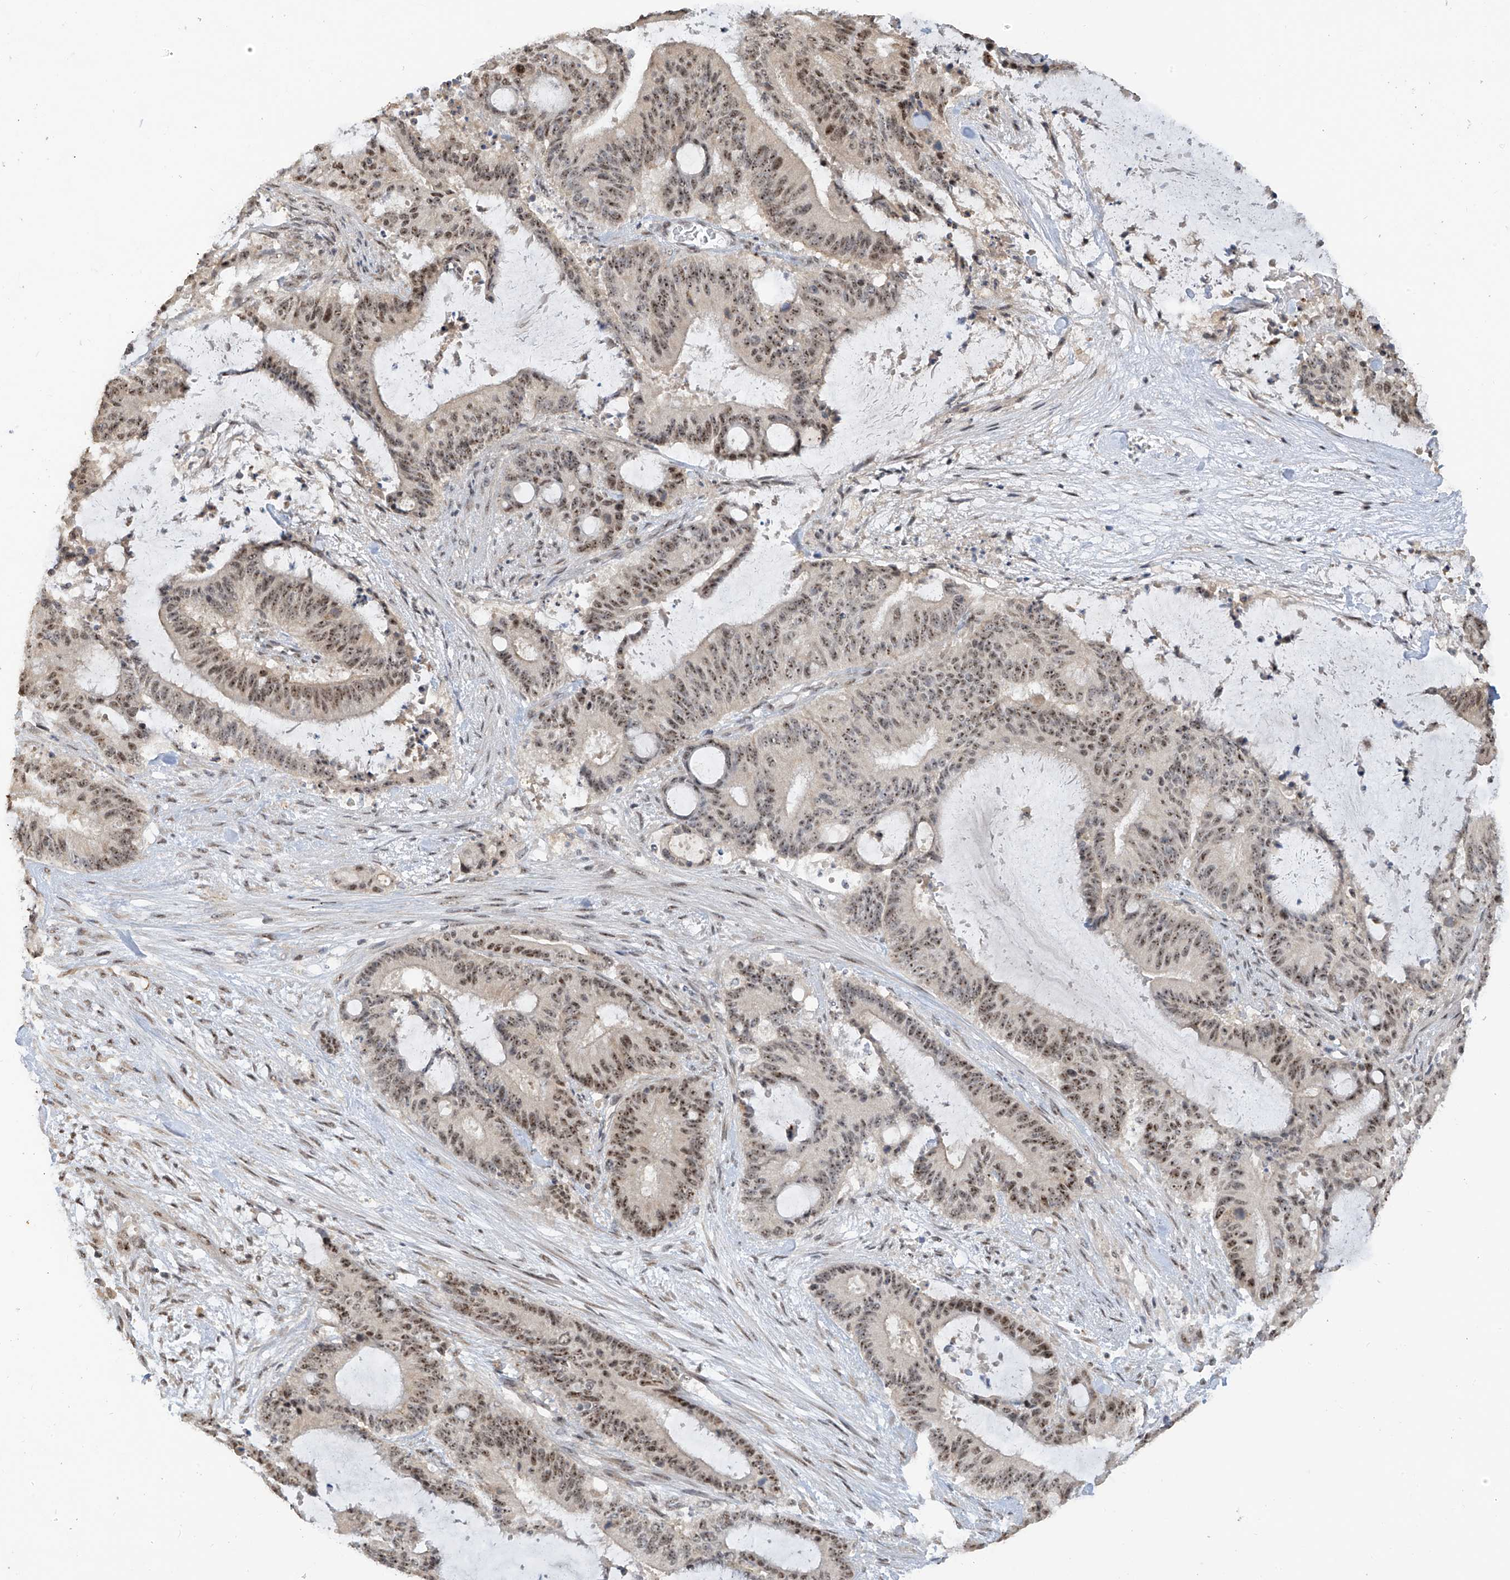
{"staining": {"intensity": "moderate", "quantity": ">75%", "location": "nuclear"}, "tissue": "liver cancer", "cell_type": "Tumor cells", "image_type": "cancer", "snomed": [{"axis": "morphology", "description": "Normal tissue, NOS"}, {"axis": "morphology", "description": "Cholangiocarcinoma"}, {"axis": "topography", "description": "Liver"}, {"axis": "topography", "description": "Peripheral nerve tissue"}], "caption": "Protein analysis of liver cholangiocarcinoma tissue reveals moderate nuclear staining in approximately >75% of tumor cells.", "gene": "C1orf131", "patient": {"sex": "female", "age": 73}}